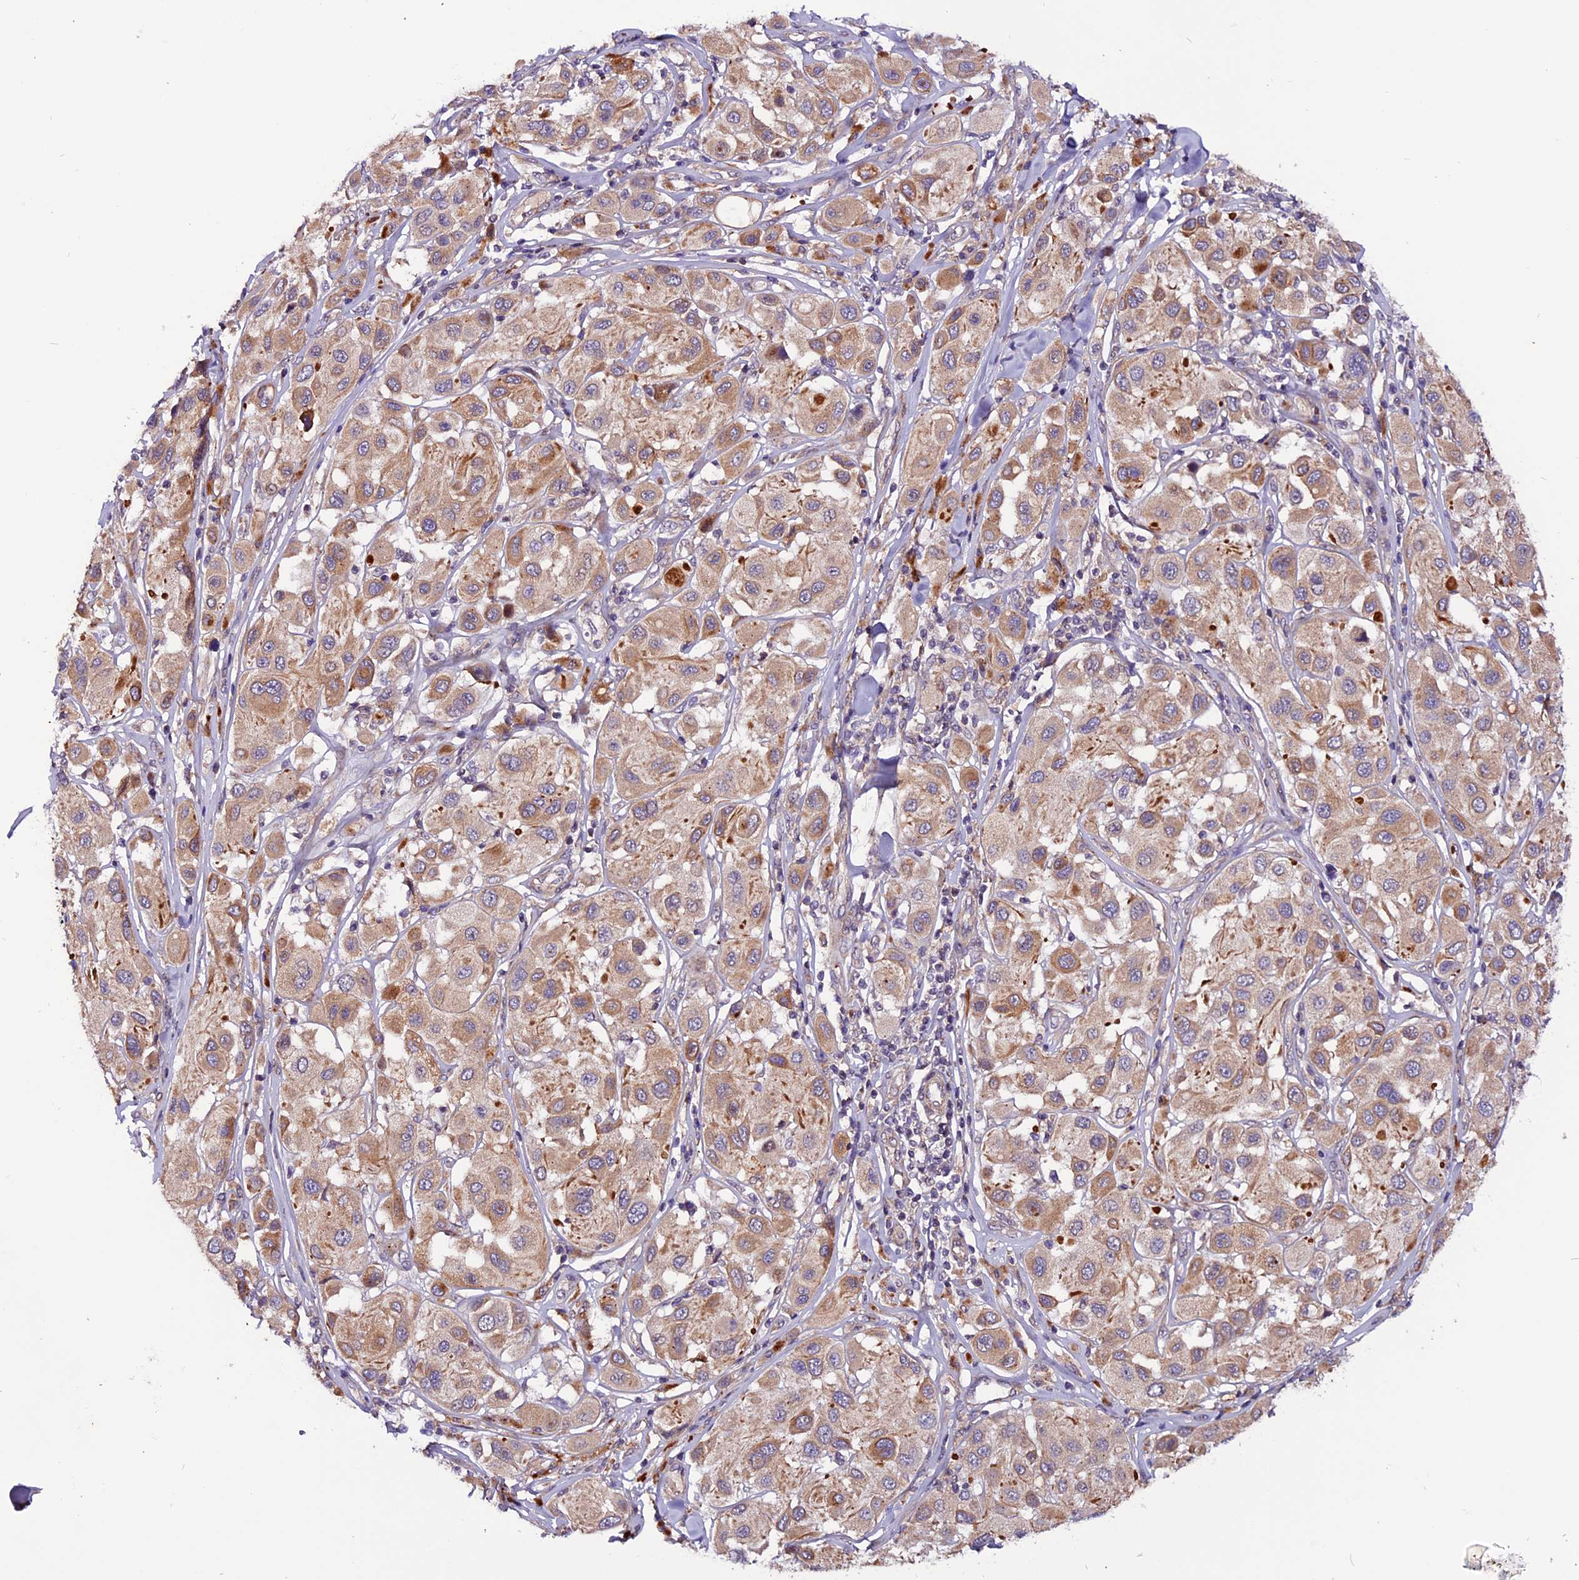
{"staining": {"intensity": "moderate", "quantity": ">75%", "location": "cytoplasmic/membranous"}, "tissue": "melanoma", "cell_type": "Tumor cells", "image_type": "cancer", "snomed": [{"axis": "morphology", "description": "Malignant melanoma, Metastatic site"}, {"axis": "topography", "description": "Skin"}], "caption": "Melanoma stained for a protein displays moderate cytoplasmic/membranous positivity in tumor cells.", "gene": "RINL", "patient": {"sex": "male", "age": 41}}